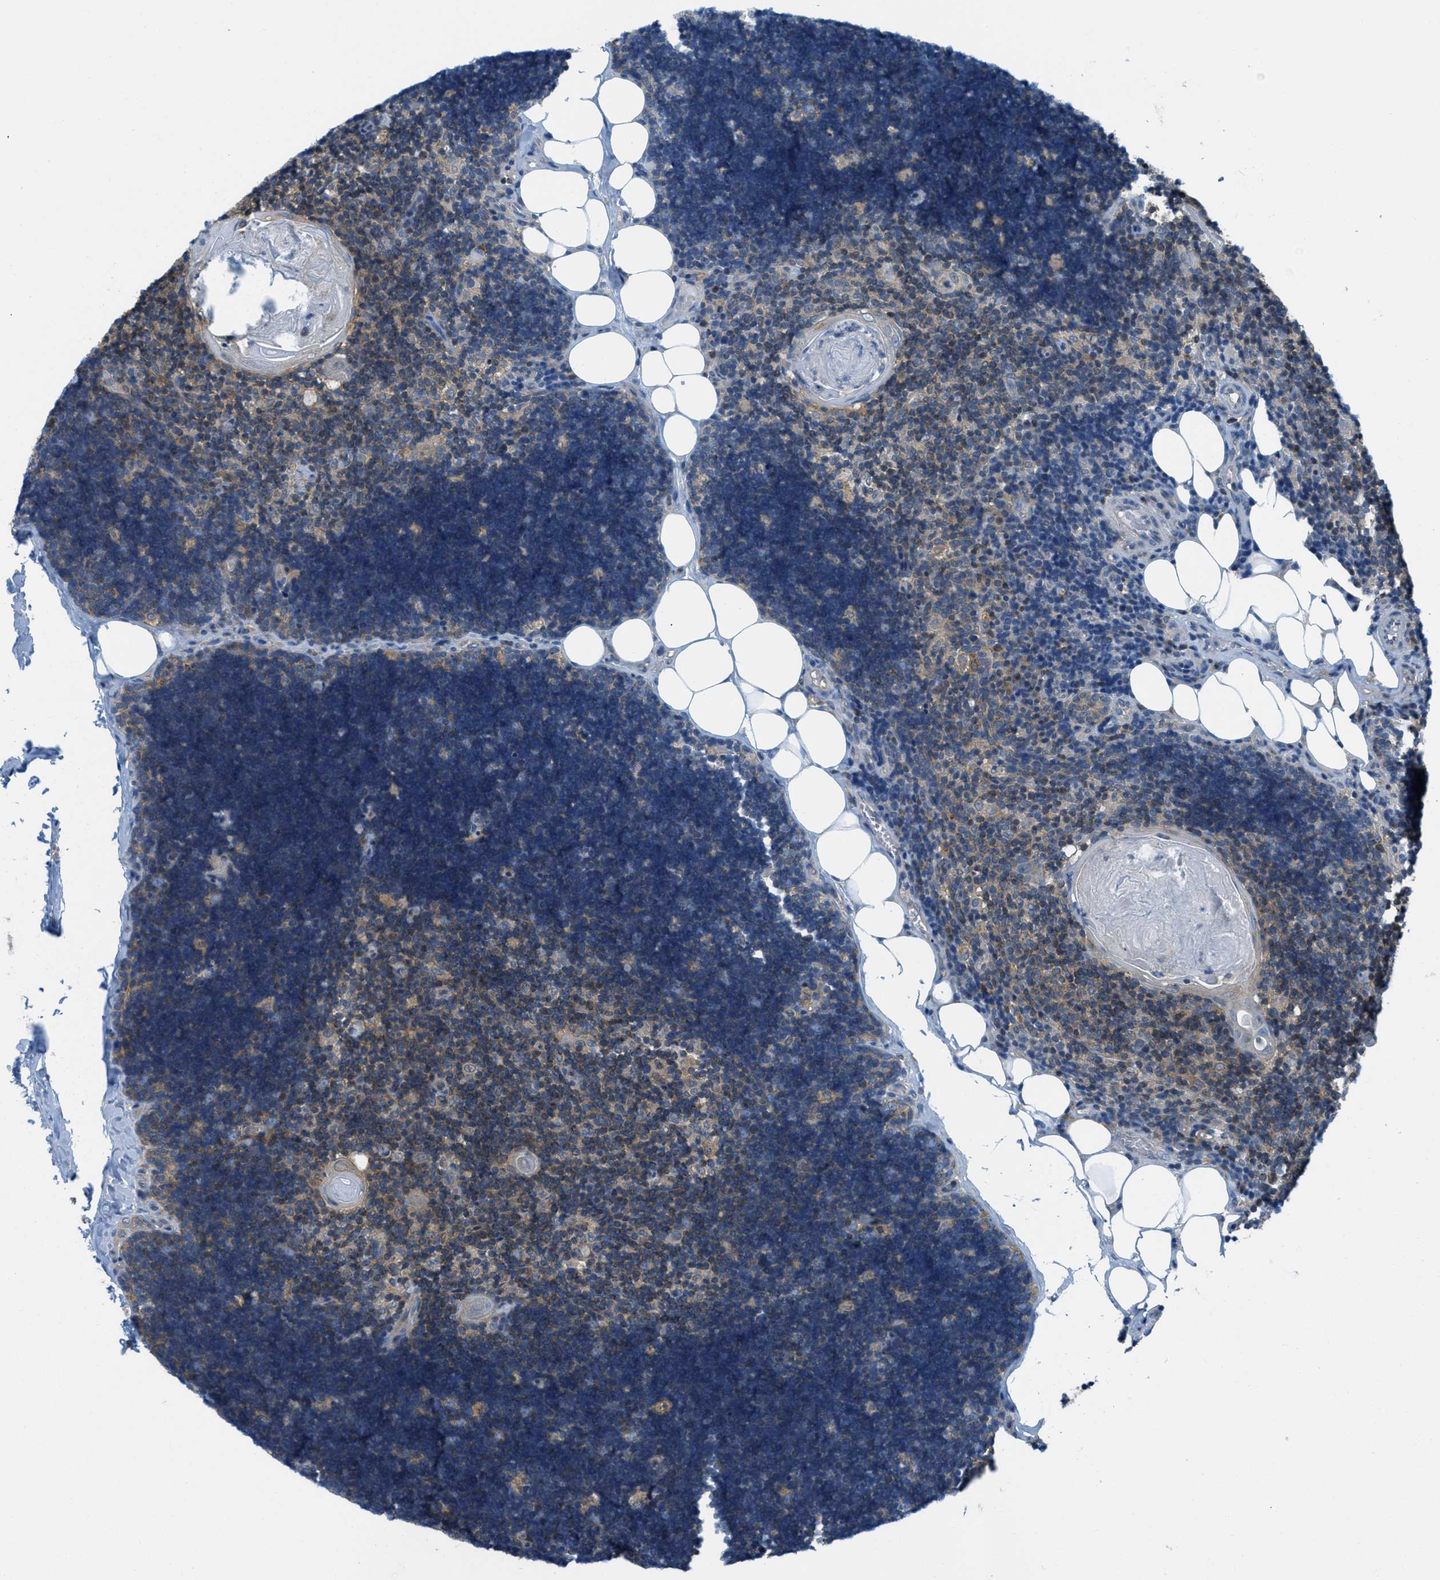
{"staining": {"intensity": "moderate", "quantity": "<25%", "location": "cytoplasmic/membranous"}, "tissue": "lymph node", "cell_type": "Germinal center cells", "image_type": "normal", "snomed": [{"axis": "morphology", "description": "Normal tissue, NOS"}, {"axis": "topography", "description": "Lymph node"}], "caption": "IHC photomicrograph of normal human lymph node stained for a protein (brown), which shows low levels of moderate cytoplasmic/membranous positivity in approximately <25% of germinal center cells.", "gene": "PIP5K1C", "patient": {"sex": "male", "age": 33}}